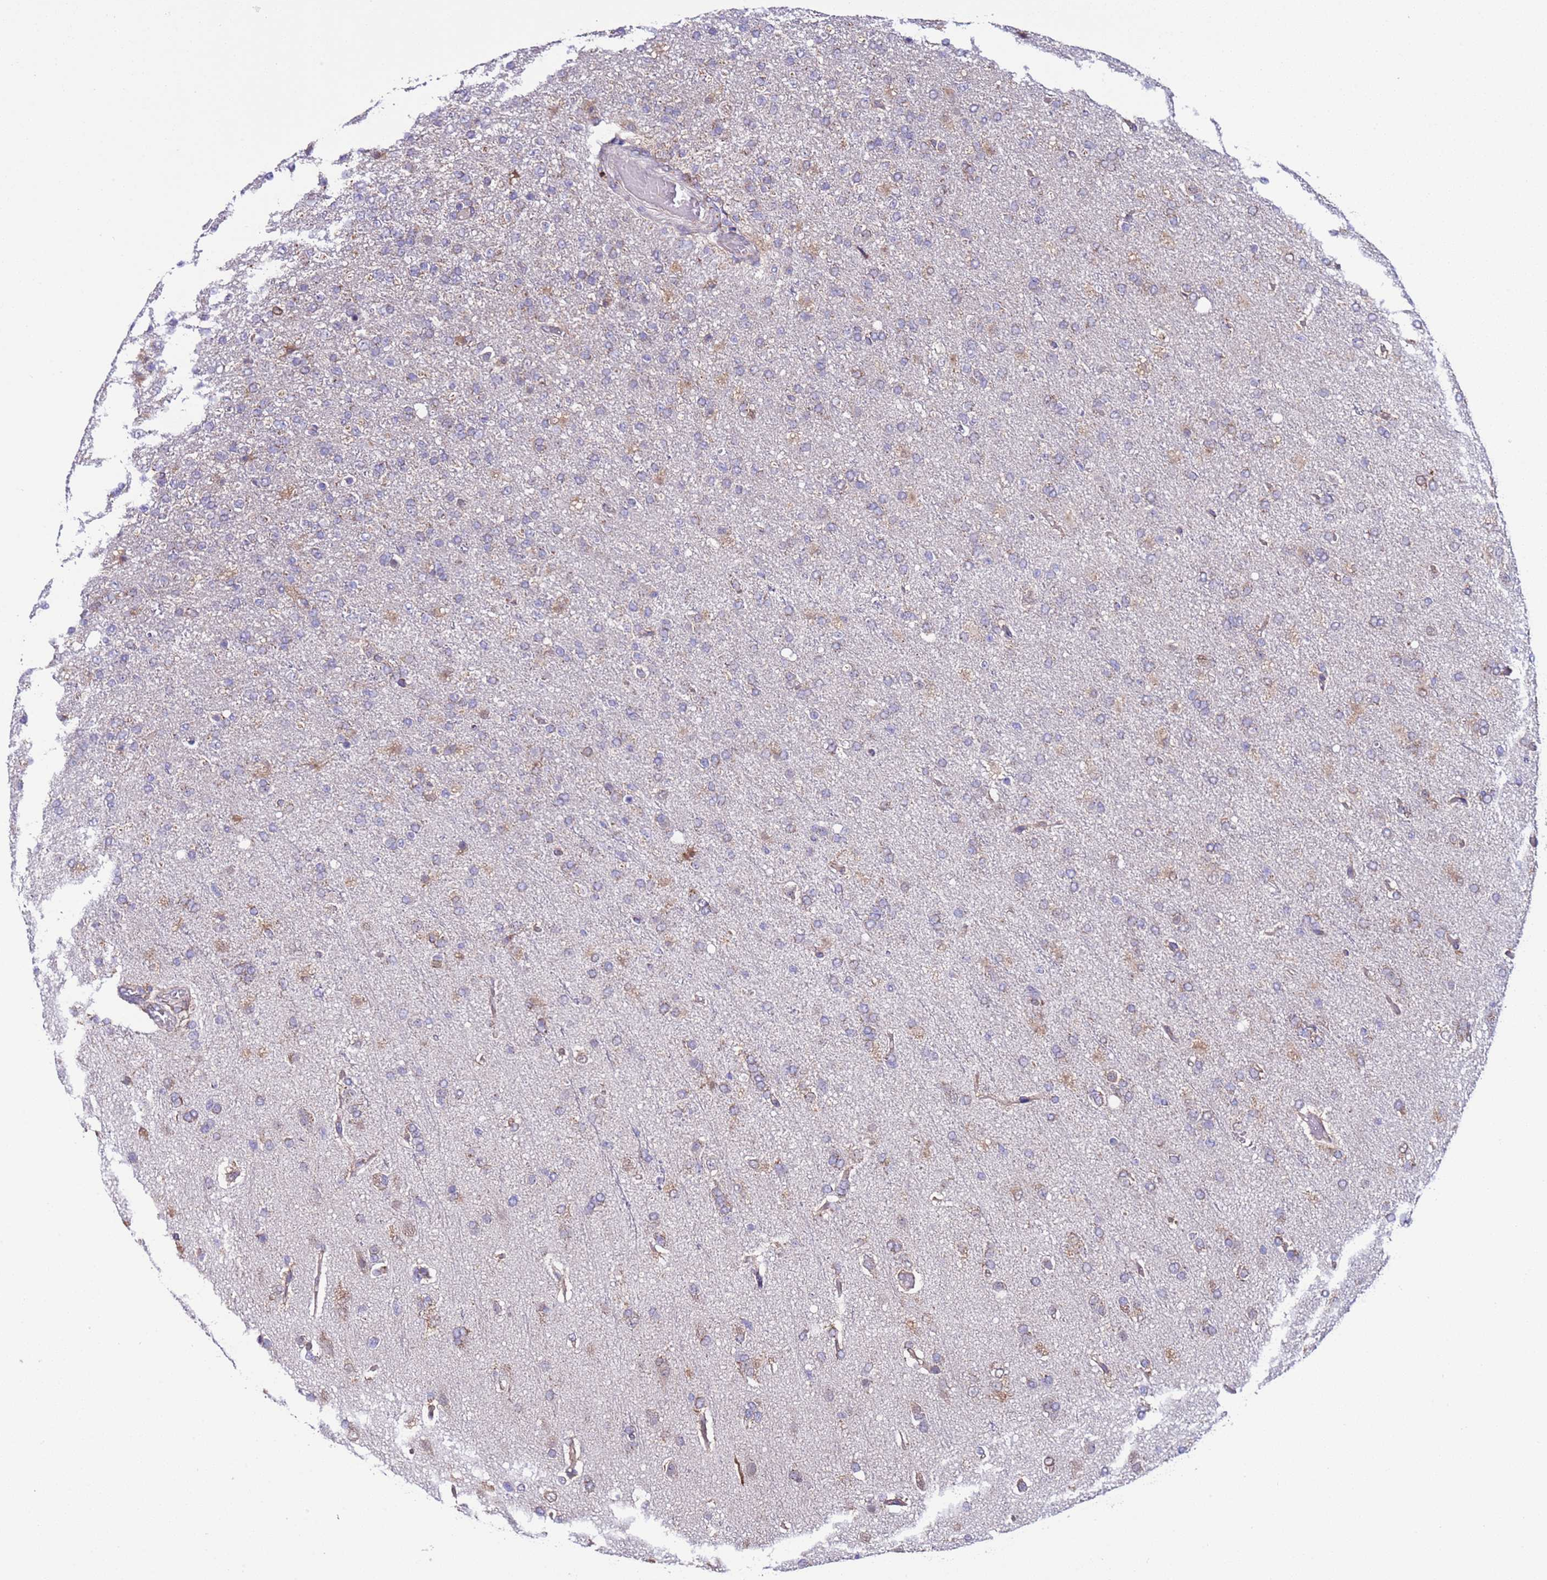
{"staining": {"intensity": "negative", "quantity": "none", "location": "none"}, "tissue": "glioma", "cell_type": "Tumor cells", "image_type": "cancer", "snomed": [{"axis": "morphology", "description": "Glioma, malignant, High grade"}, {"axis": "topography", "description": "Brain"}], "caption": "This is a image of immunohistochemistry staining of high-grade glioma (malignant), which shows no positivity in tumor cells.", "gene": "AHI1", "patient": {"sex": "female", "age": 74}}